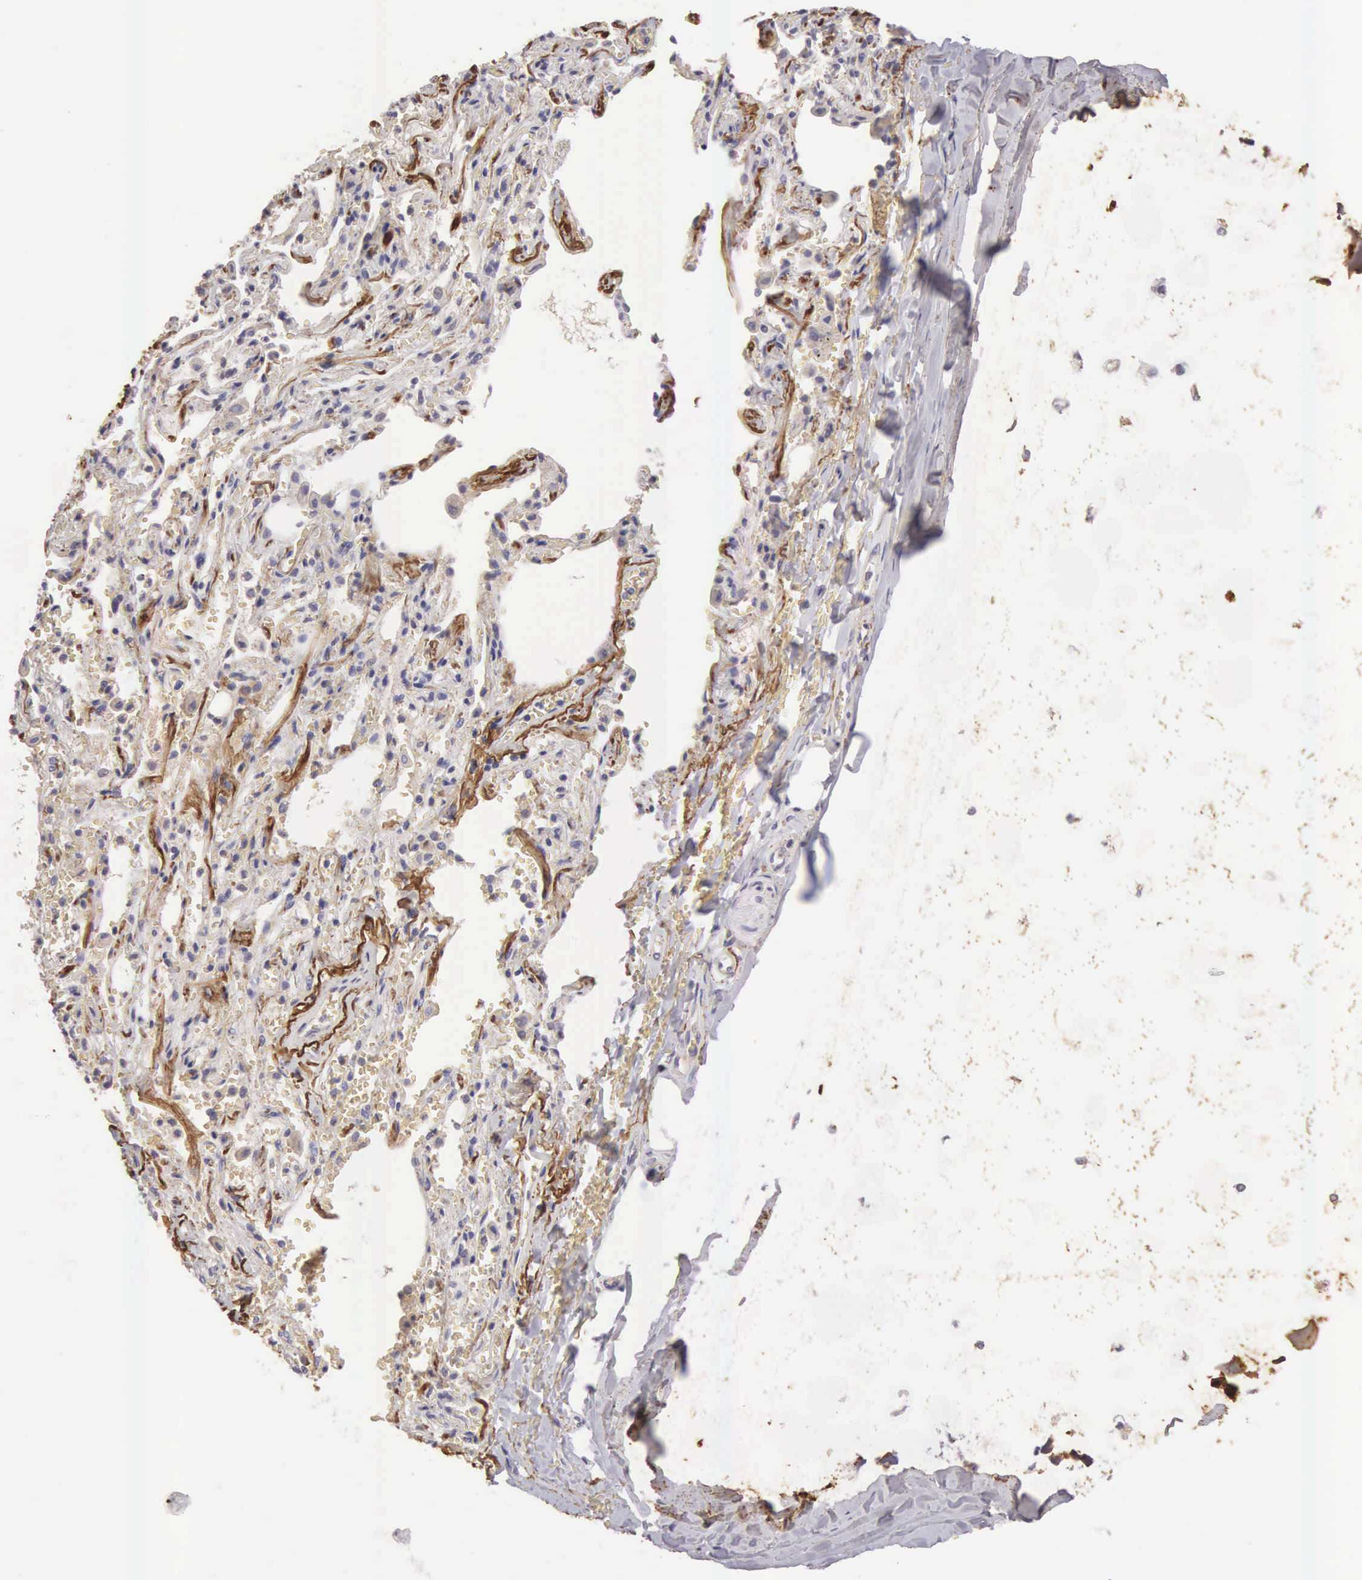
{"staining": {"intensity": "negative", "quantity": "none", "location": "none"}, "tissue": "adipose tissue", "cell_type": "Adipocytes", "image_type": "normal", "snomed": [{"axis": "morphology", "description": "Normal tissue, NOS"}, {"axis": "topography", "description": "Cartilage tissue"}, {"axis": "topography", "description": "Lung"}], "caption": "Protein analysis of benign adipose tissue exhibits no significant positivity in adipocytes.", "gene": "CLU", "patient": {"sex": "male", "age": 65}}